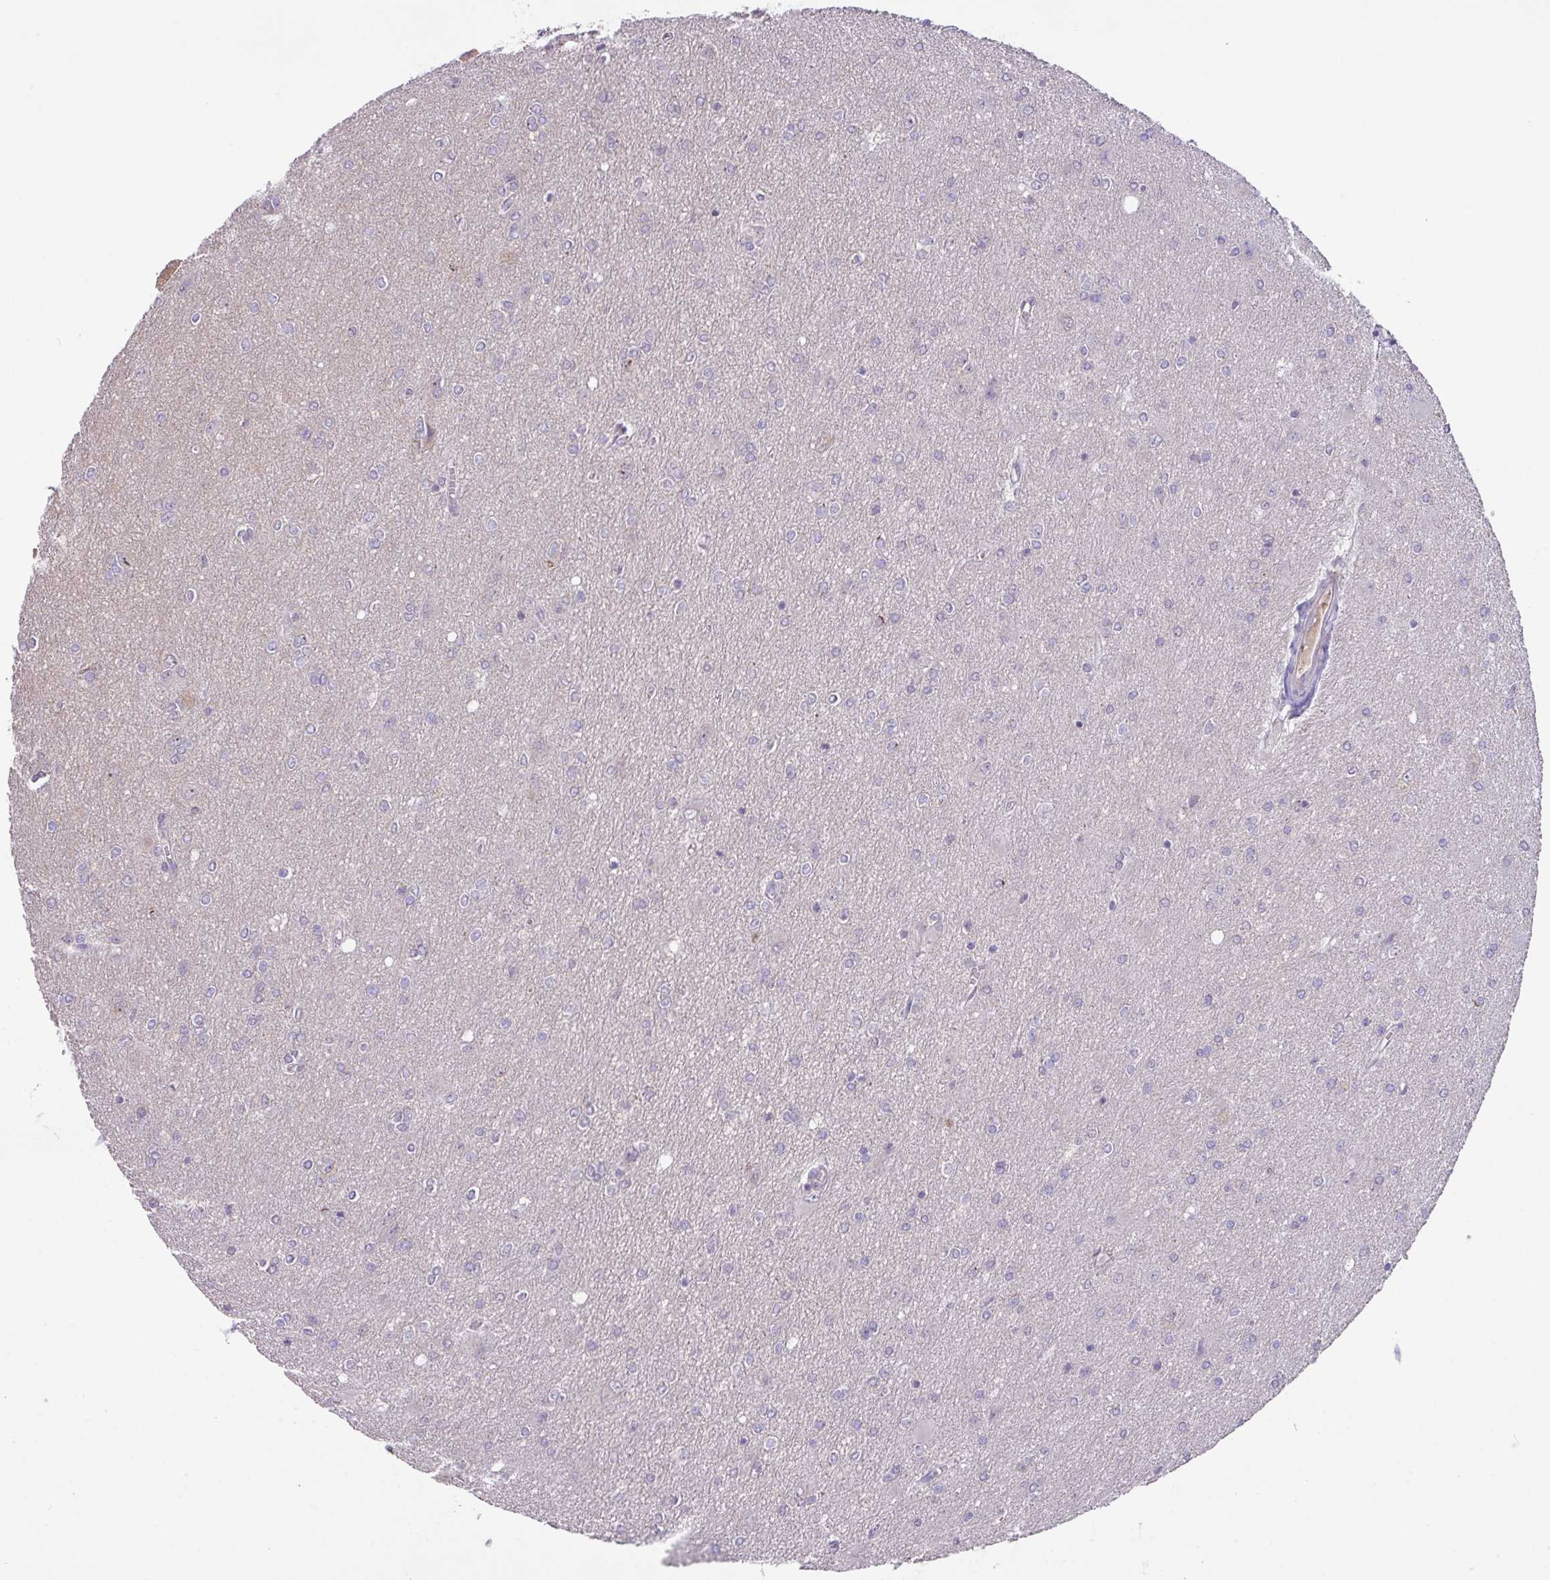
{"staining": {"intensity": "negative", "quantity": "none", "location": "none"}, "tissue": "glioma", "cell_type": "Tumor cells", "image_type": "cancer", "snomed": [{"axis": "morphology", "description": "Glioma, malignant, High grade"}, {"axis": "topography", "description": "Brain"}], "caption": "Malignant glioma (high-grade) was stained to show a protein in brown. There is no significant staining in tumor cells. (DAB (3,3'-diaminobenzidine) IHC visualized using brightfield microscopy, high magnification).", "gene": "ZNF394", "patient": {"sex": "male", "age": 67}}